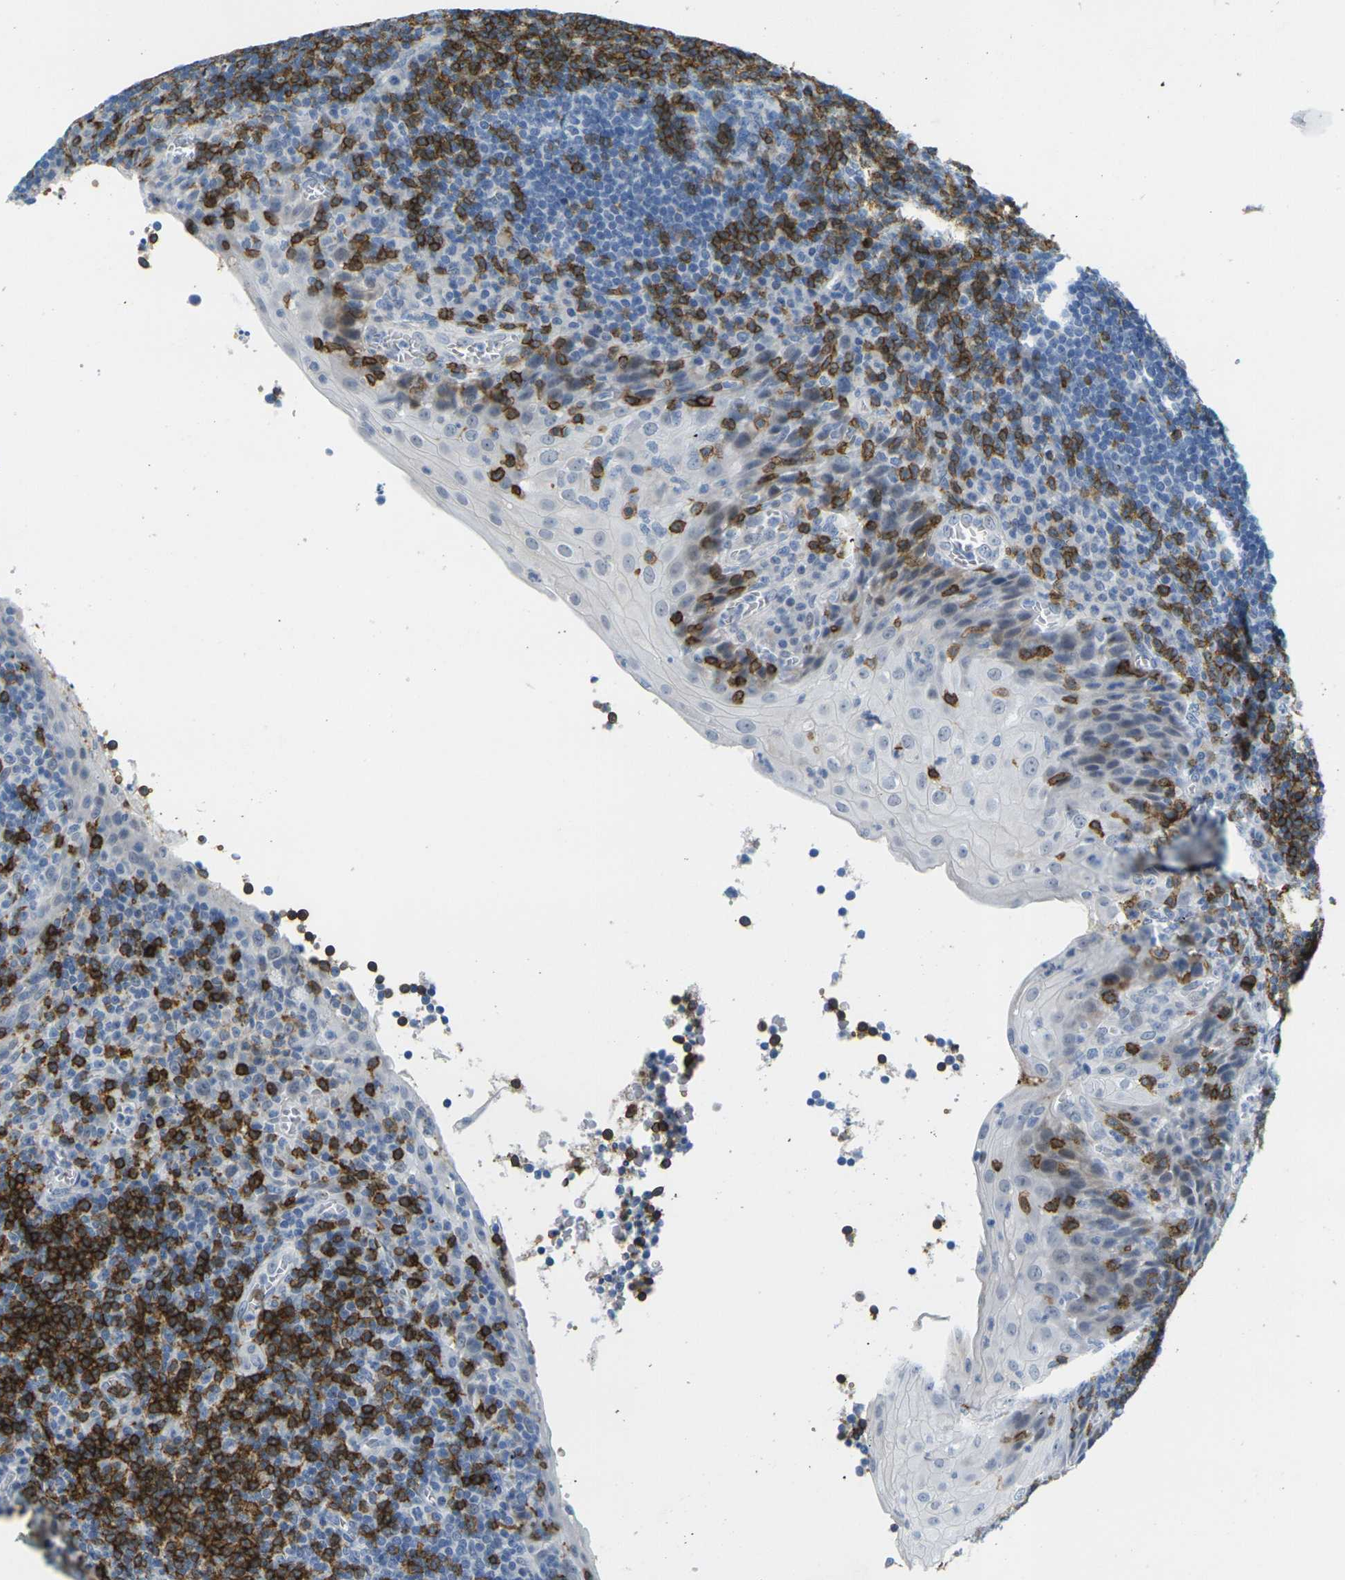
{"staining": {"intensity": "strong", "quantity": "<25%", "location": "cytoplasmic/membranous"}, "tissue": "tonsil", "cell_type": "Germinal center cells", "image_type": "normal", "snomed": [{"axis": "morphology", "description": "Normal tissue, NOS"}, {"axis": "topography", "description": "Tonsil"}], "caption": "The histopathology image exhibits staining of benign tonsil, revealing strong cytoplasmic/membranous protein expression (brown color) within germinal center cells.", "gene": "CD3D", "patient": {"sex": "male", "age": 37}}